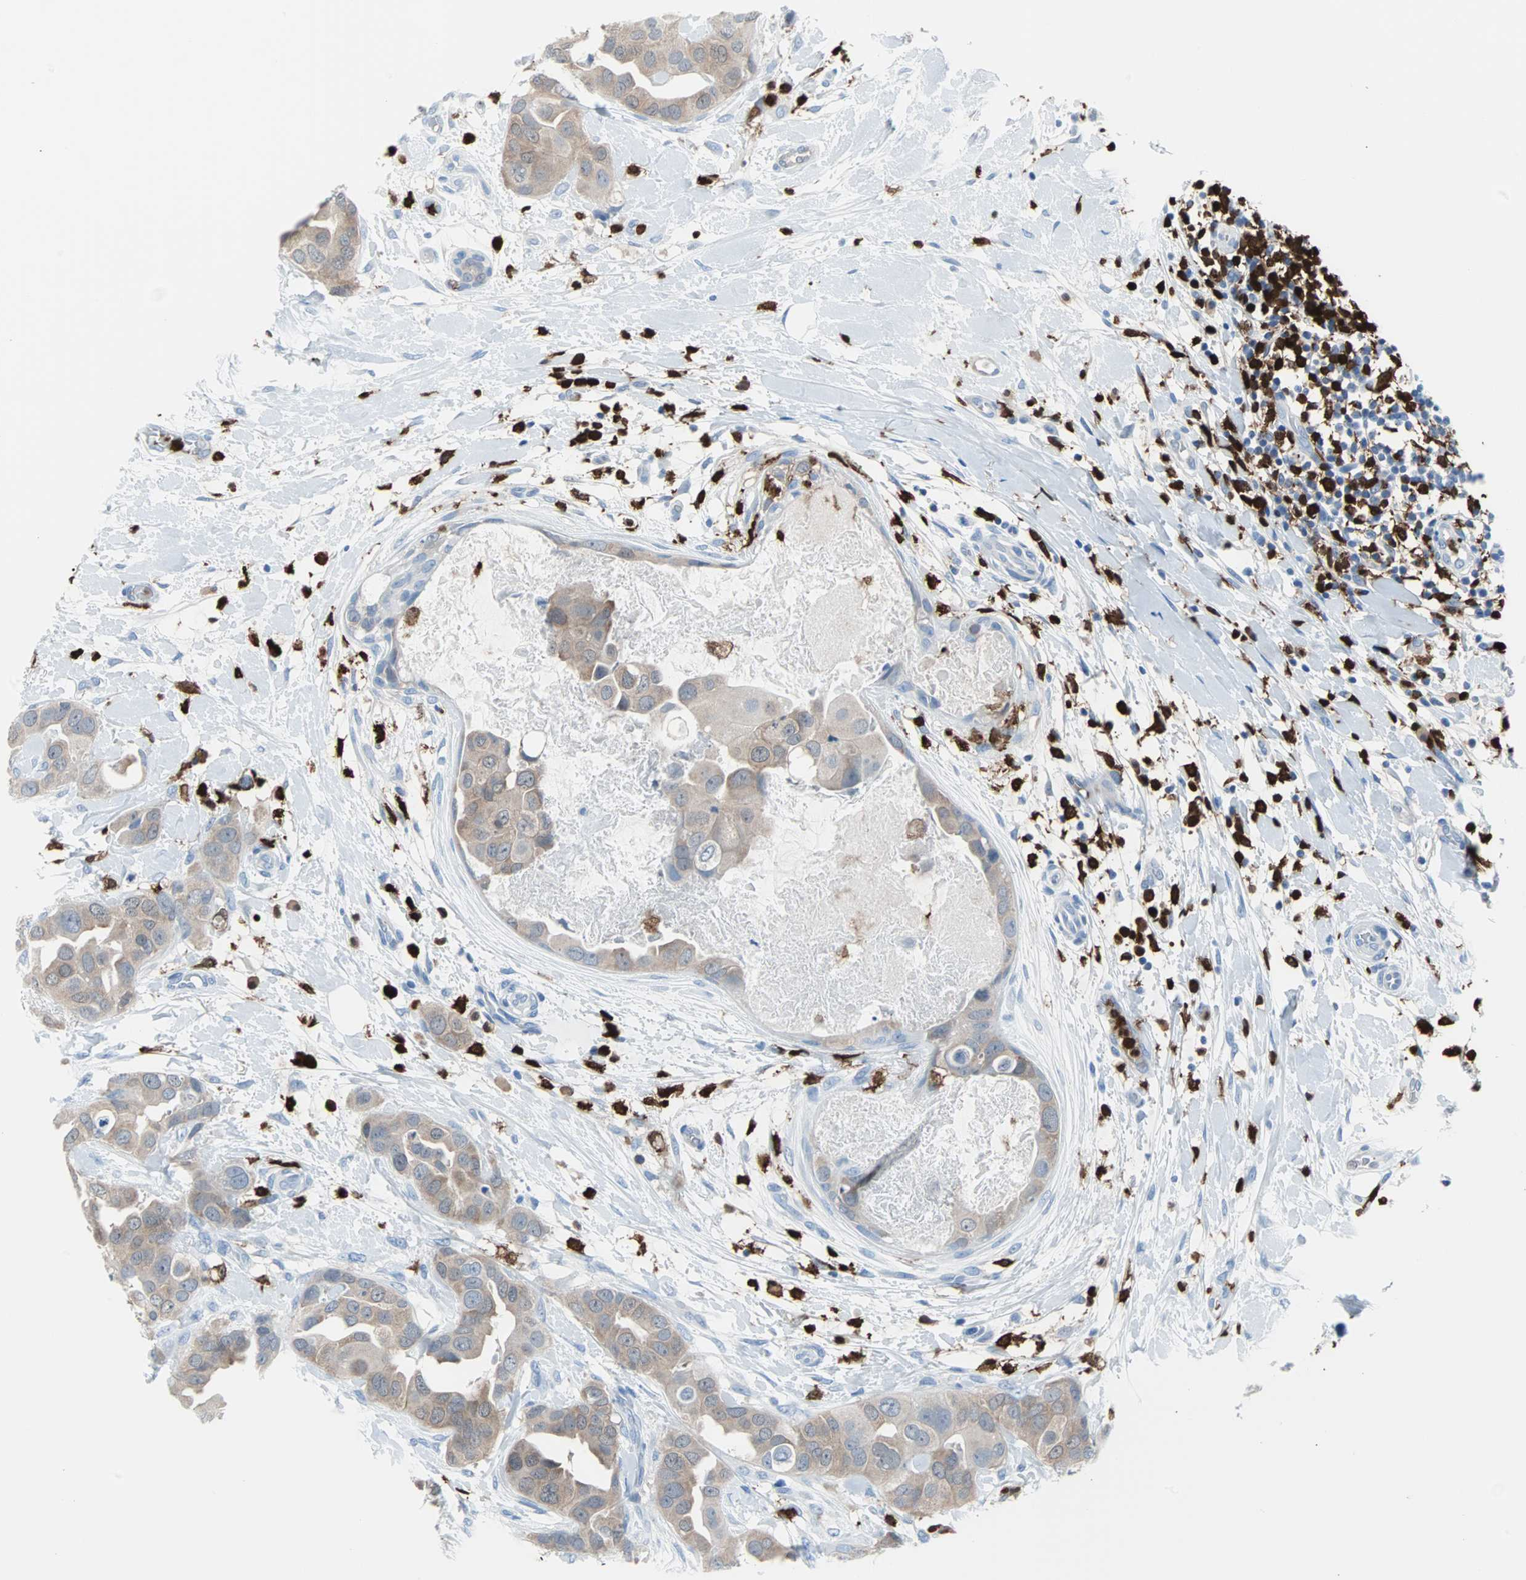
{"staining": {"intensity": "weak", "quantity": ">75%", "location": "cytoplasmic/membranous"}, "tissue": "breast cancer", "cell_type": "Tumor cells", "image_type": "cancer", "snomed": [{"axis": "morphology", "description": "Duct carcinoma"}, {"axis": "topography", "description": "Breast"}], "caption": "High-magnification brightfield microscopy of breast cancer stained with DAB (brown) and counterstained with hematoxylin (blue). tumor cells exhibit weak cytoplasmic/membranous staining is seen in approximately>75% of cells.", "gene": "SYK", "patient": {"sex": "female", "age": 40}}